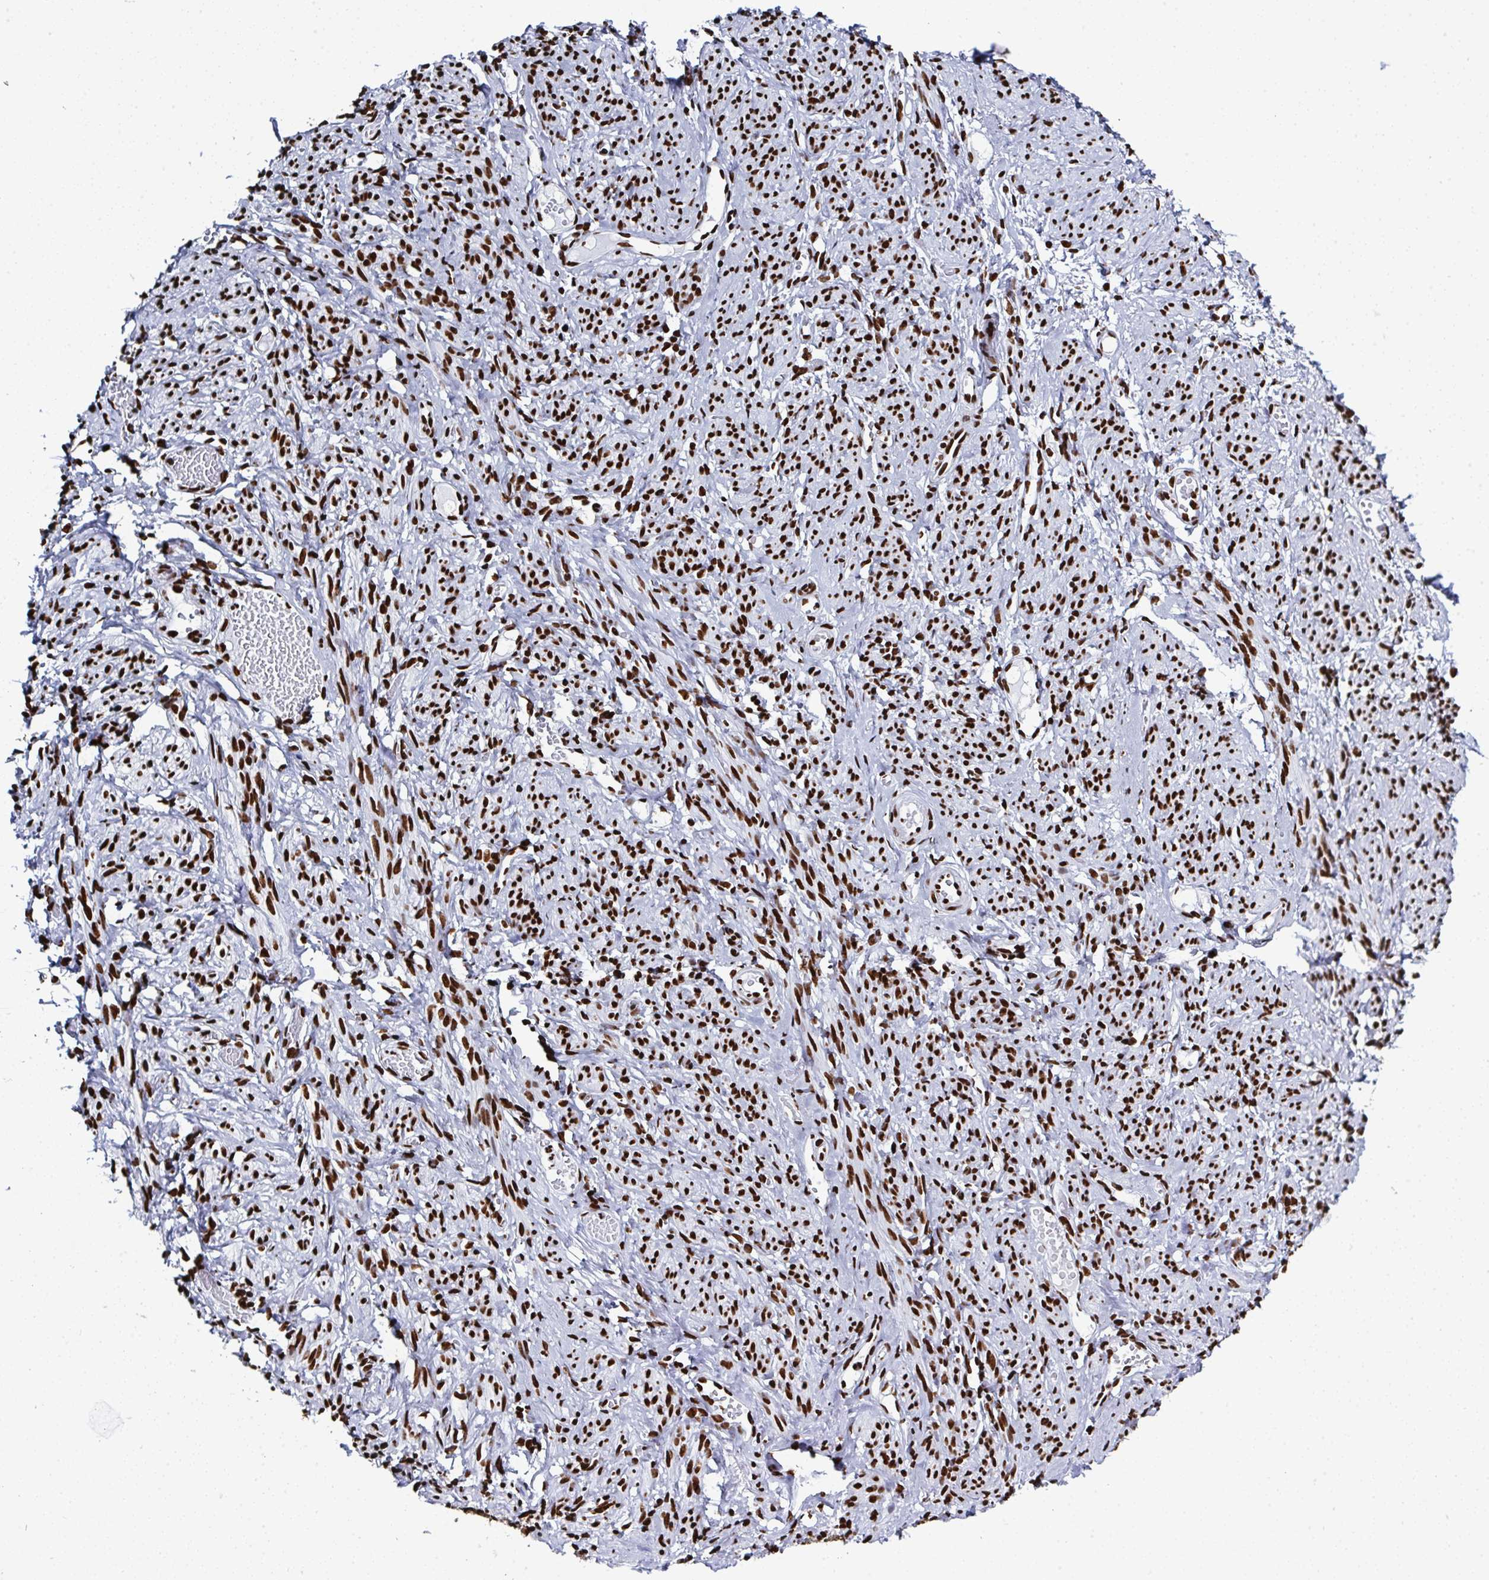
{"staining": {"intensity": "strong", "quantity": ">75%", "location": "nuclear"}, "tissue": "smooth muscle", "cell_type": "Smooth muscle cells", "image_type": "normal", "snomed": [{"axis": "morphology", "description": "Normal tissue, NOS"}, {"axis": "topography", "description": "Smooth muscle"}], "caption": "Benign smooth muscle displays strong nuclear expression in about >75% of smooth muscle cells.", "gene": "GAR1", "patient": {"sex": "female", "age": 65}}